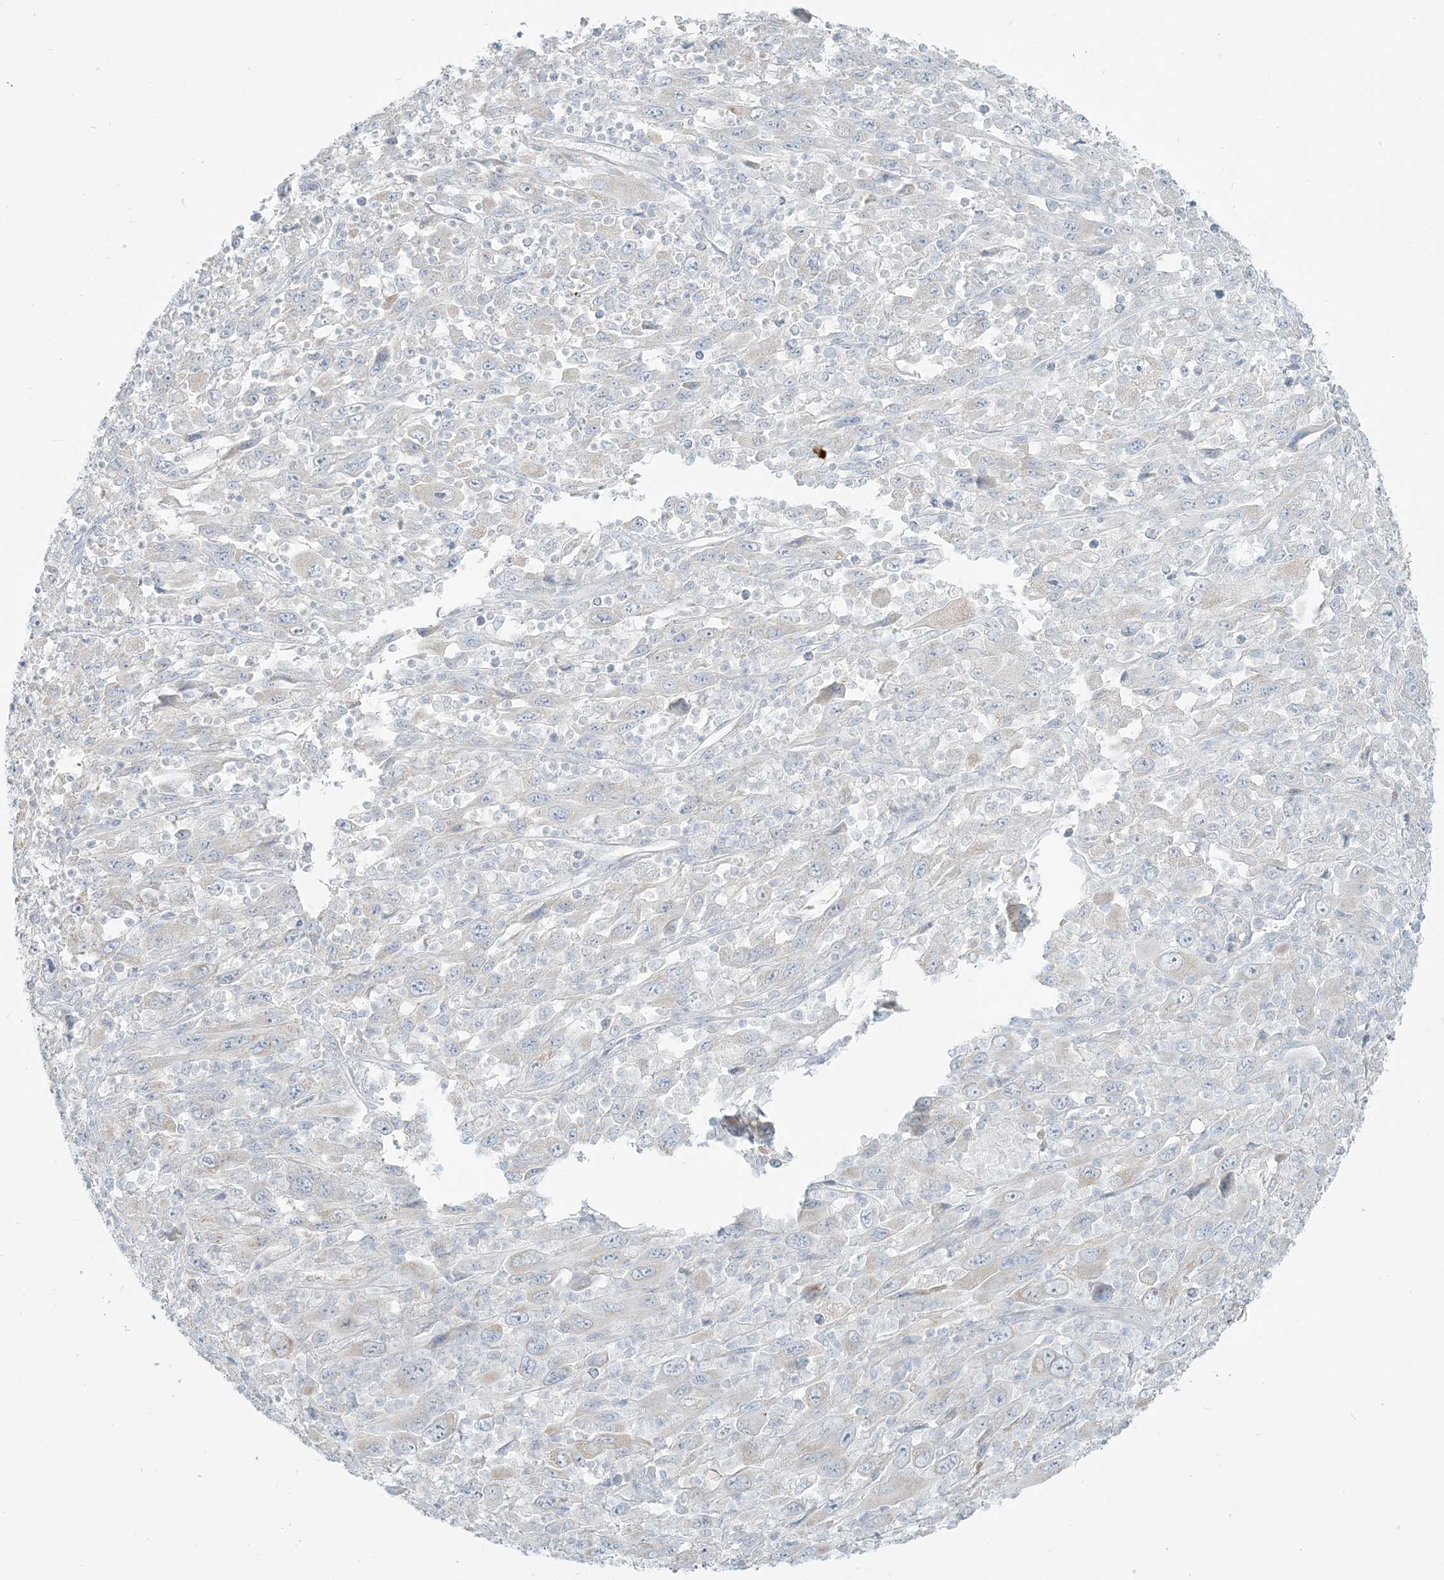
{"staining": {"intensity": "negative", "quantity": "none", "location": "none"}, "tissue": "melanoma", "cell_type": "Tumor cells", "image_type": "cancer", "snomed": [{"axis": "morphology", "description": "Malignant melanoma, Metastatic site"}, {"axis": "topography", "description": "Skin"}], "caption": "A photomicrograph of human malignant melanoma (metastatic site) is negative for staining in tumor cells.", "gene": "SCML1", "patient": {"sex": "female", "age": 56}}